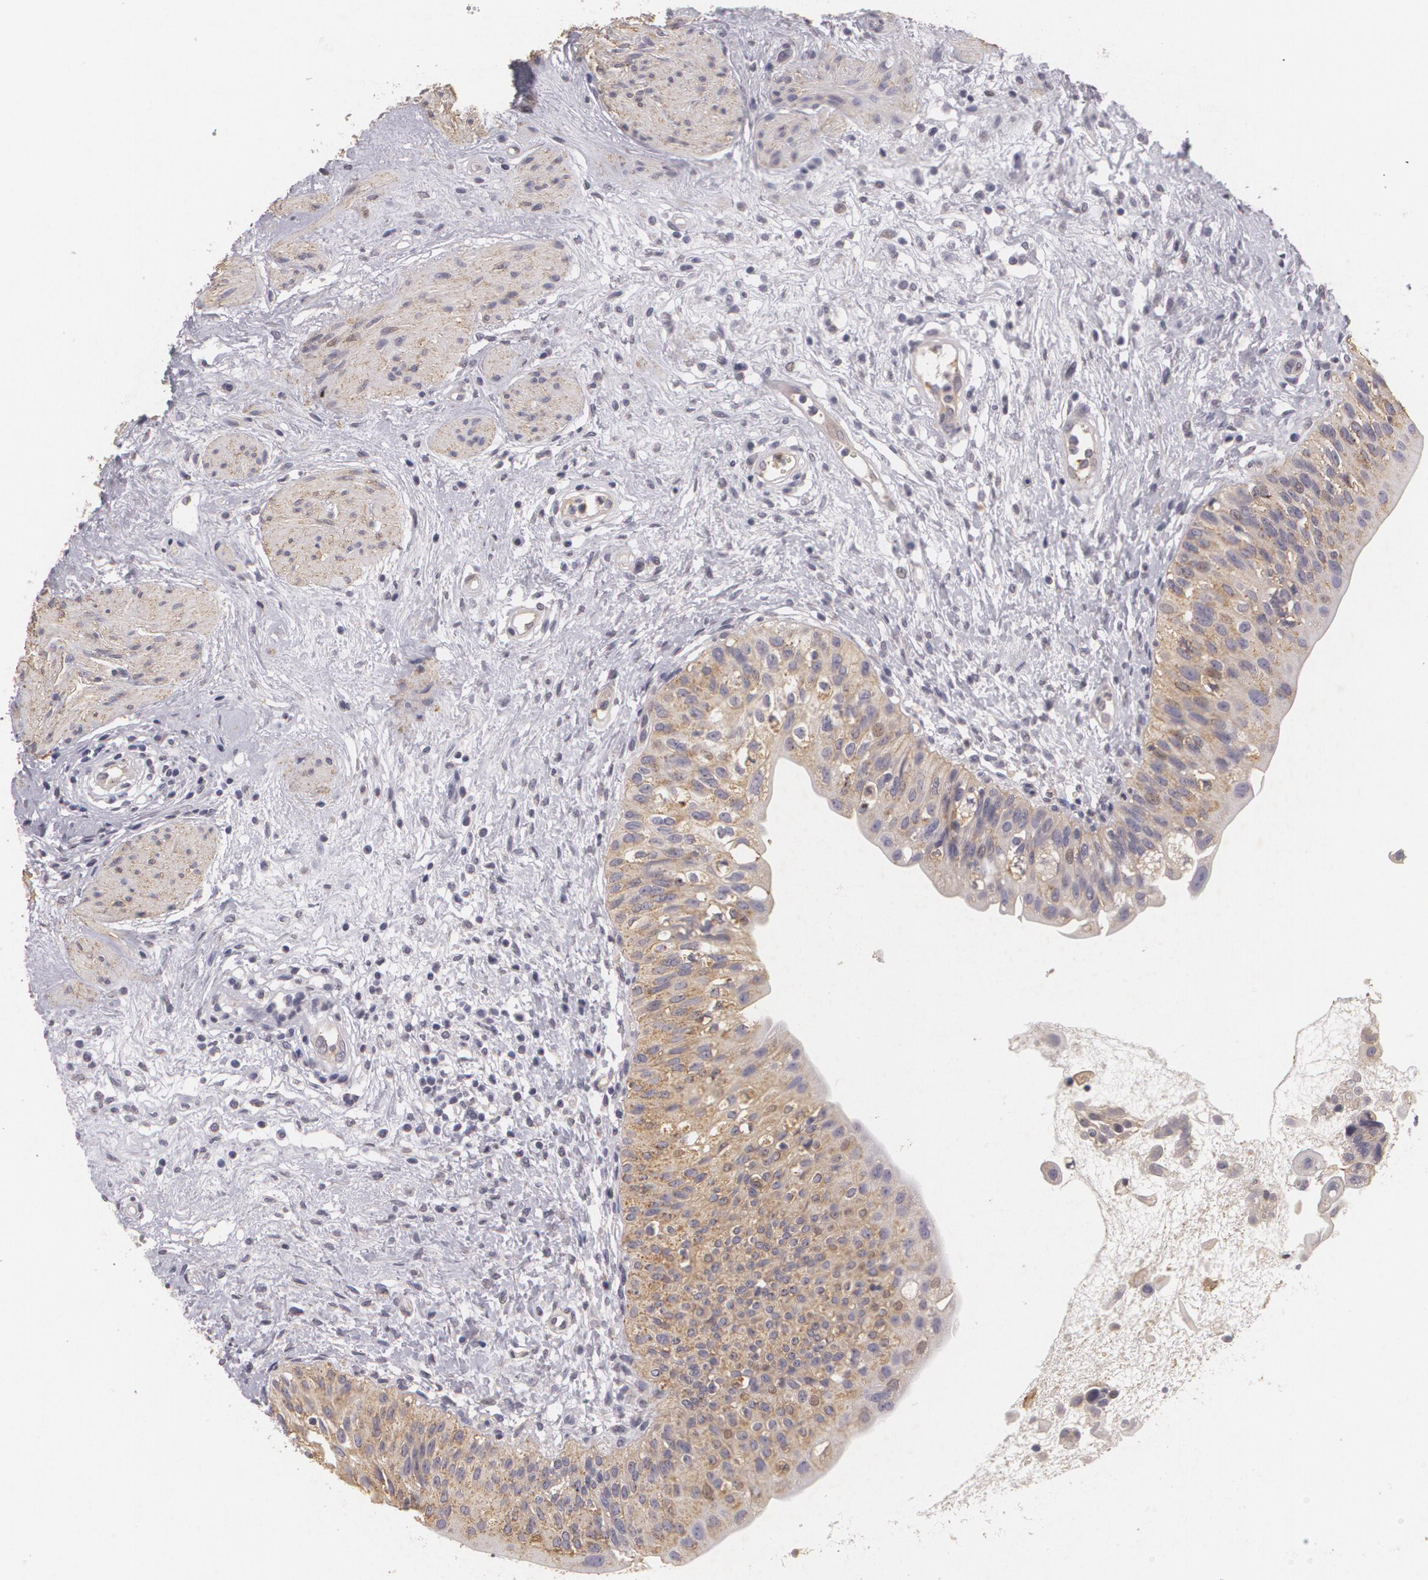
{"staining": {"intensity": "moderate", "quantity": ">75%", "location": "cytoplasmic/membranous"}, "tissue": "urinary bladder", "cell_type": "Urothelial cells", "image_type": "normal", "snomed": [{"axis": "morphology", "description": "Normal tissue, NOS"}, {"axis": "topography", "description": "Urinary bladder"}], "caption": "Immunohistochemical staining of benign human urinary bladder shows medium levels of moderate cytoplasmic/membranous staining in about >75% of urothelial cells.", "gene": "KCNA4", "patient": {"sex": "female", "age": 55}}